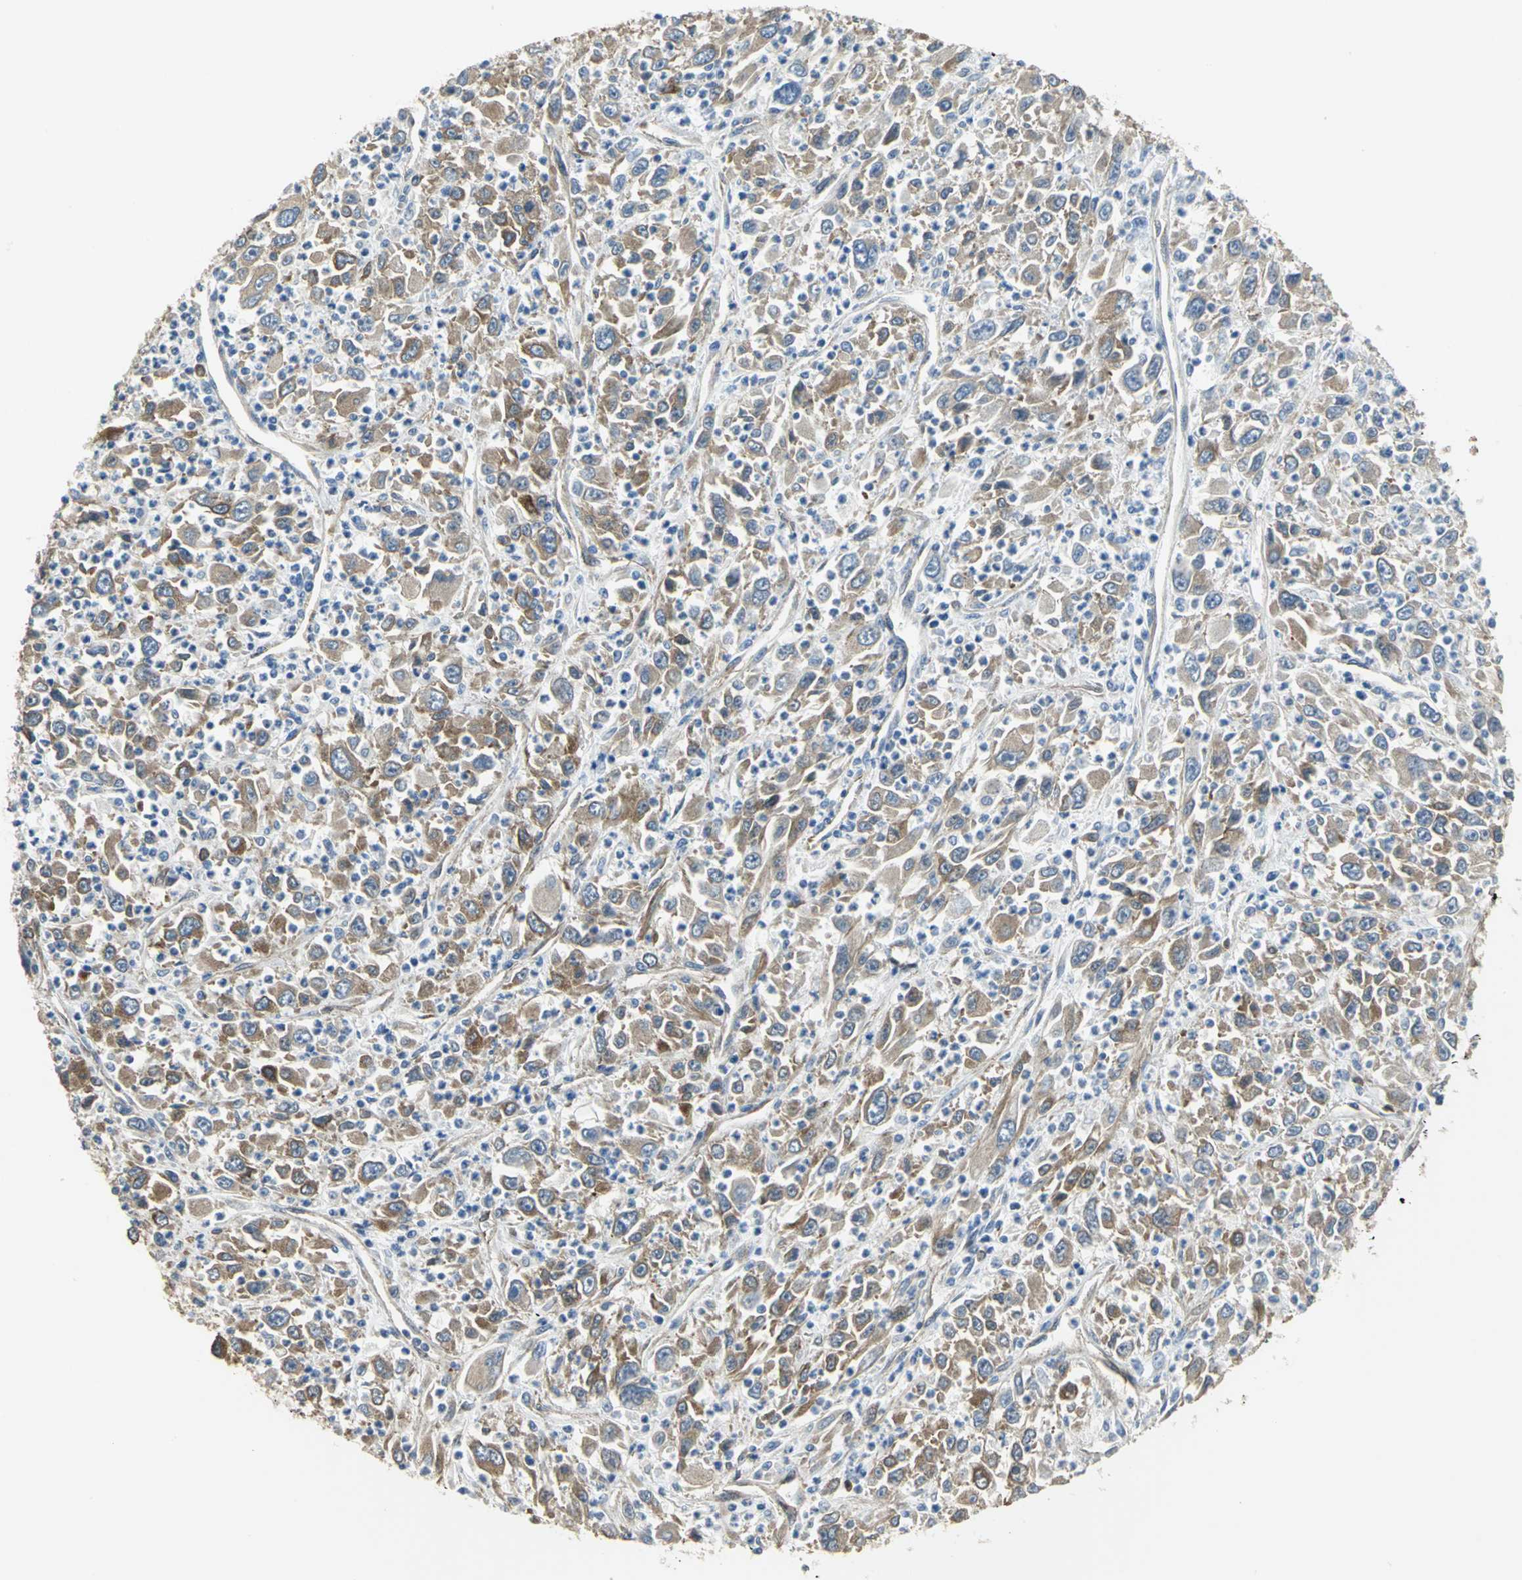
{"staining": {"intensity": "strong", "quantity": ">75%", "location": "cytoplasmic/membranous"}, "tissue": "melanoma", "cell_type": "Tumor cells", "image_type": "cancer", "snomed": [{"axis": "morphology", "description": "Malignant melanoma, Metastatic site"}, {"axis": "topography", "description": "Skin"}], "caption": "Tumor cells demonstrate high levels of strong cytoplasmic/membranous positivity in approximately >75% of cells in malignant melanoma (metastatic site).", "gene": "FLNB", "patient": {"sex": "female", "age": 56}}